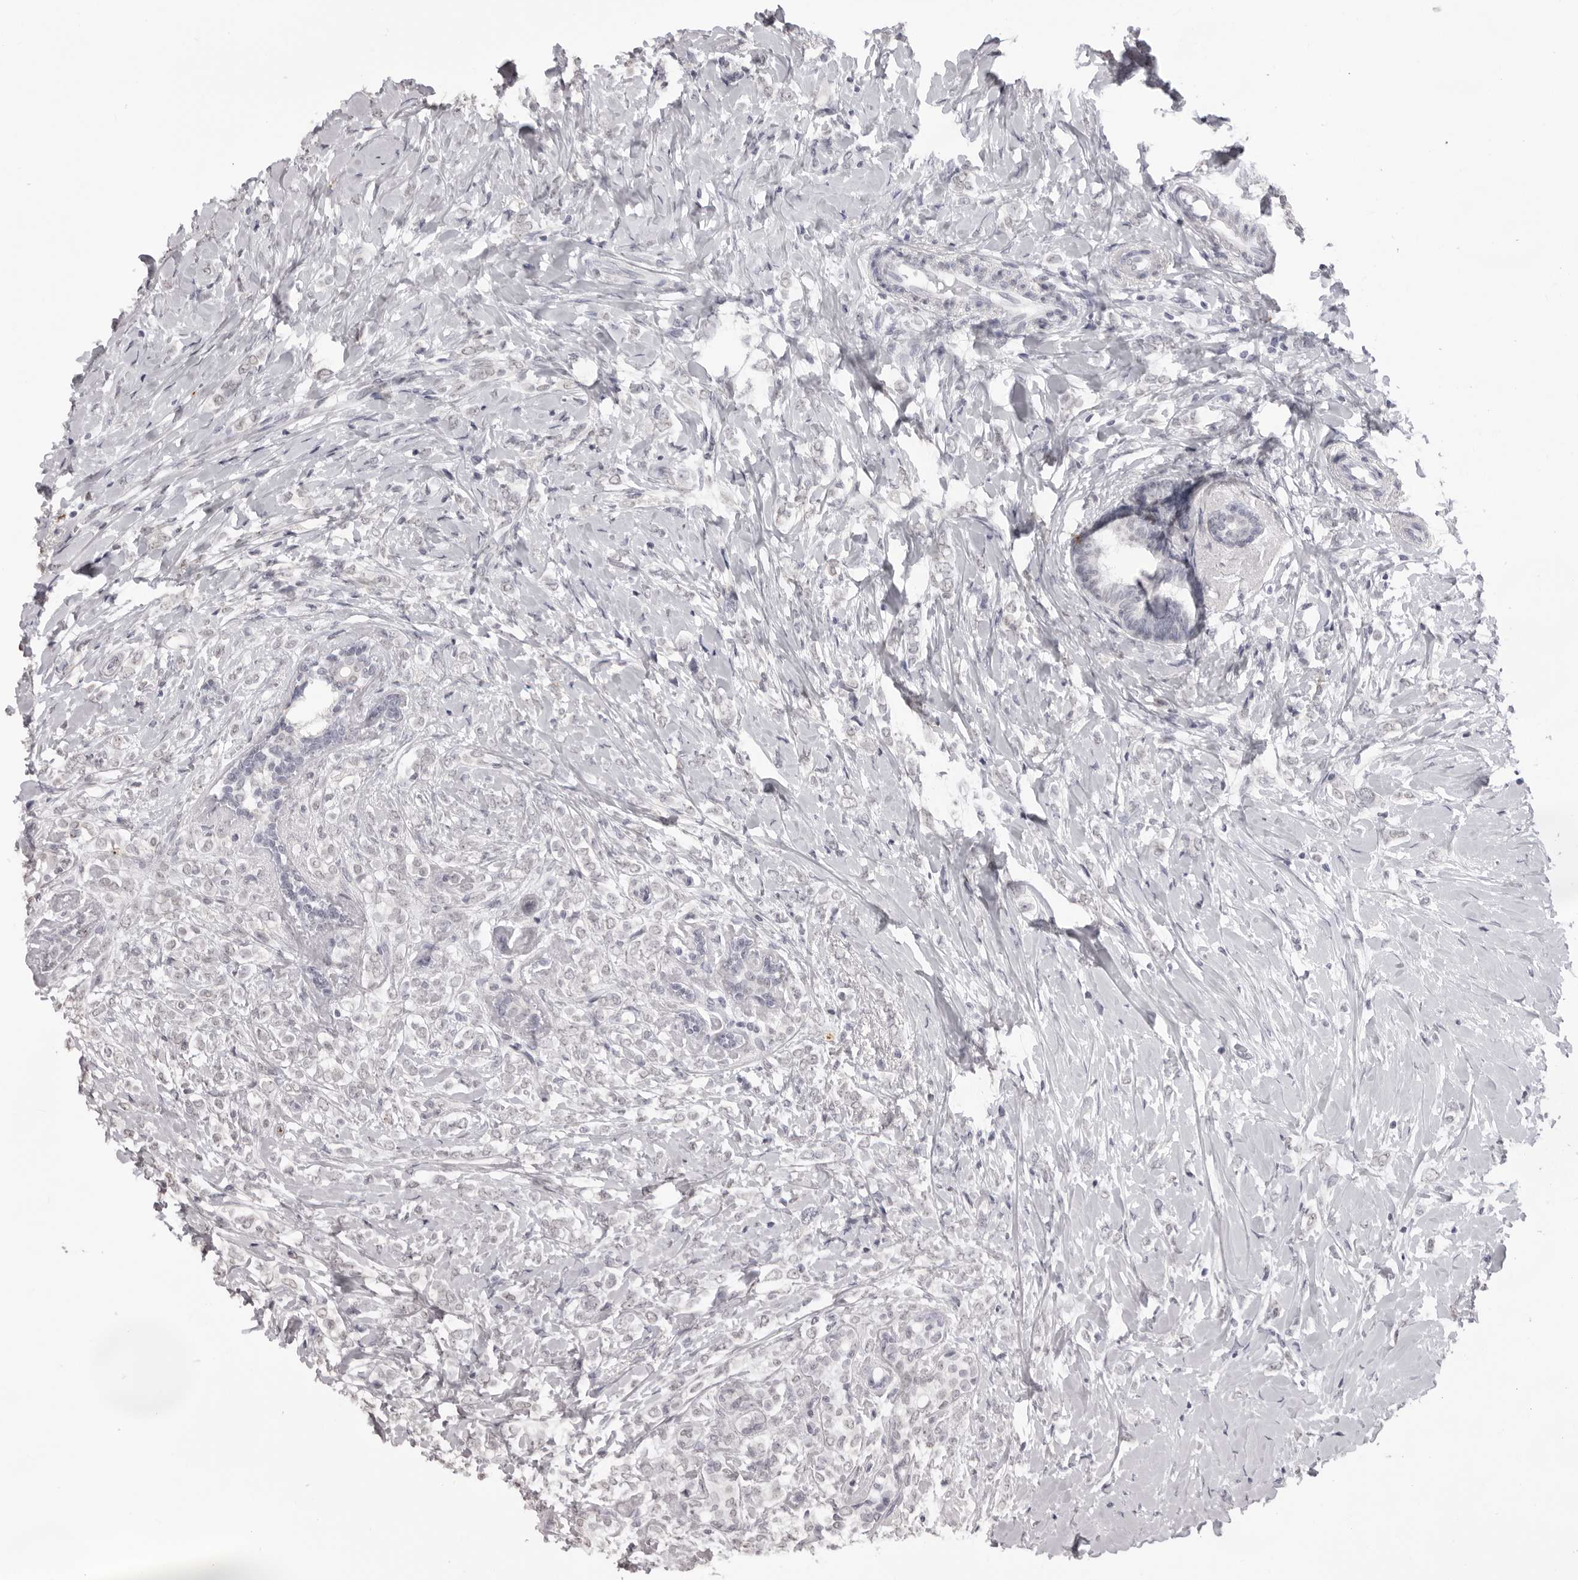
{"staining": {"intensity": "negative", "quantity": "none", "location": "none"}, "tissue": "breast cancer", "cell_type": "Tumor cells", "image_type": "cancer", "snomed": [{"axis": "morphology", "description": "Normal tissue, NOS"}, {"axis": "morphology", "description": "Lobular carcinoma"}, {"axis": "topography", "description": "Breast"}], "caption": "Tumor cells show no significant protein expression in breast cancer.", "gene": "NTM", "patient": {"sex": "female", "age": 47}}